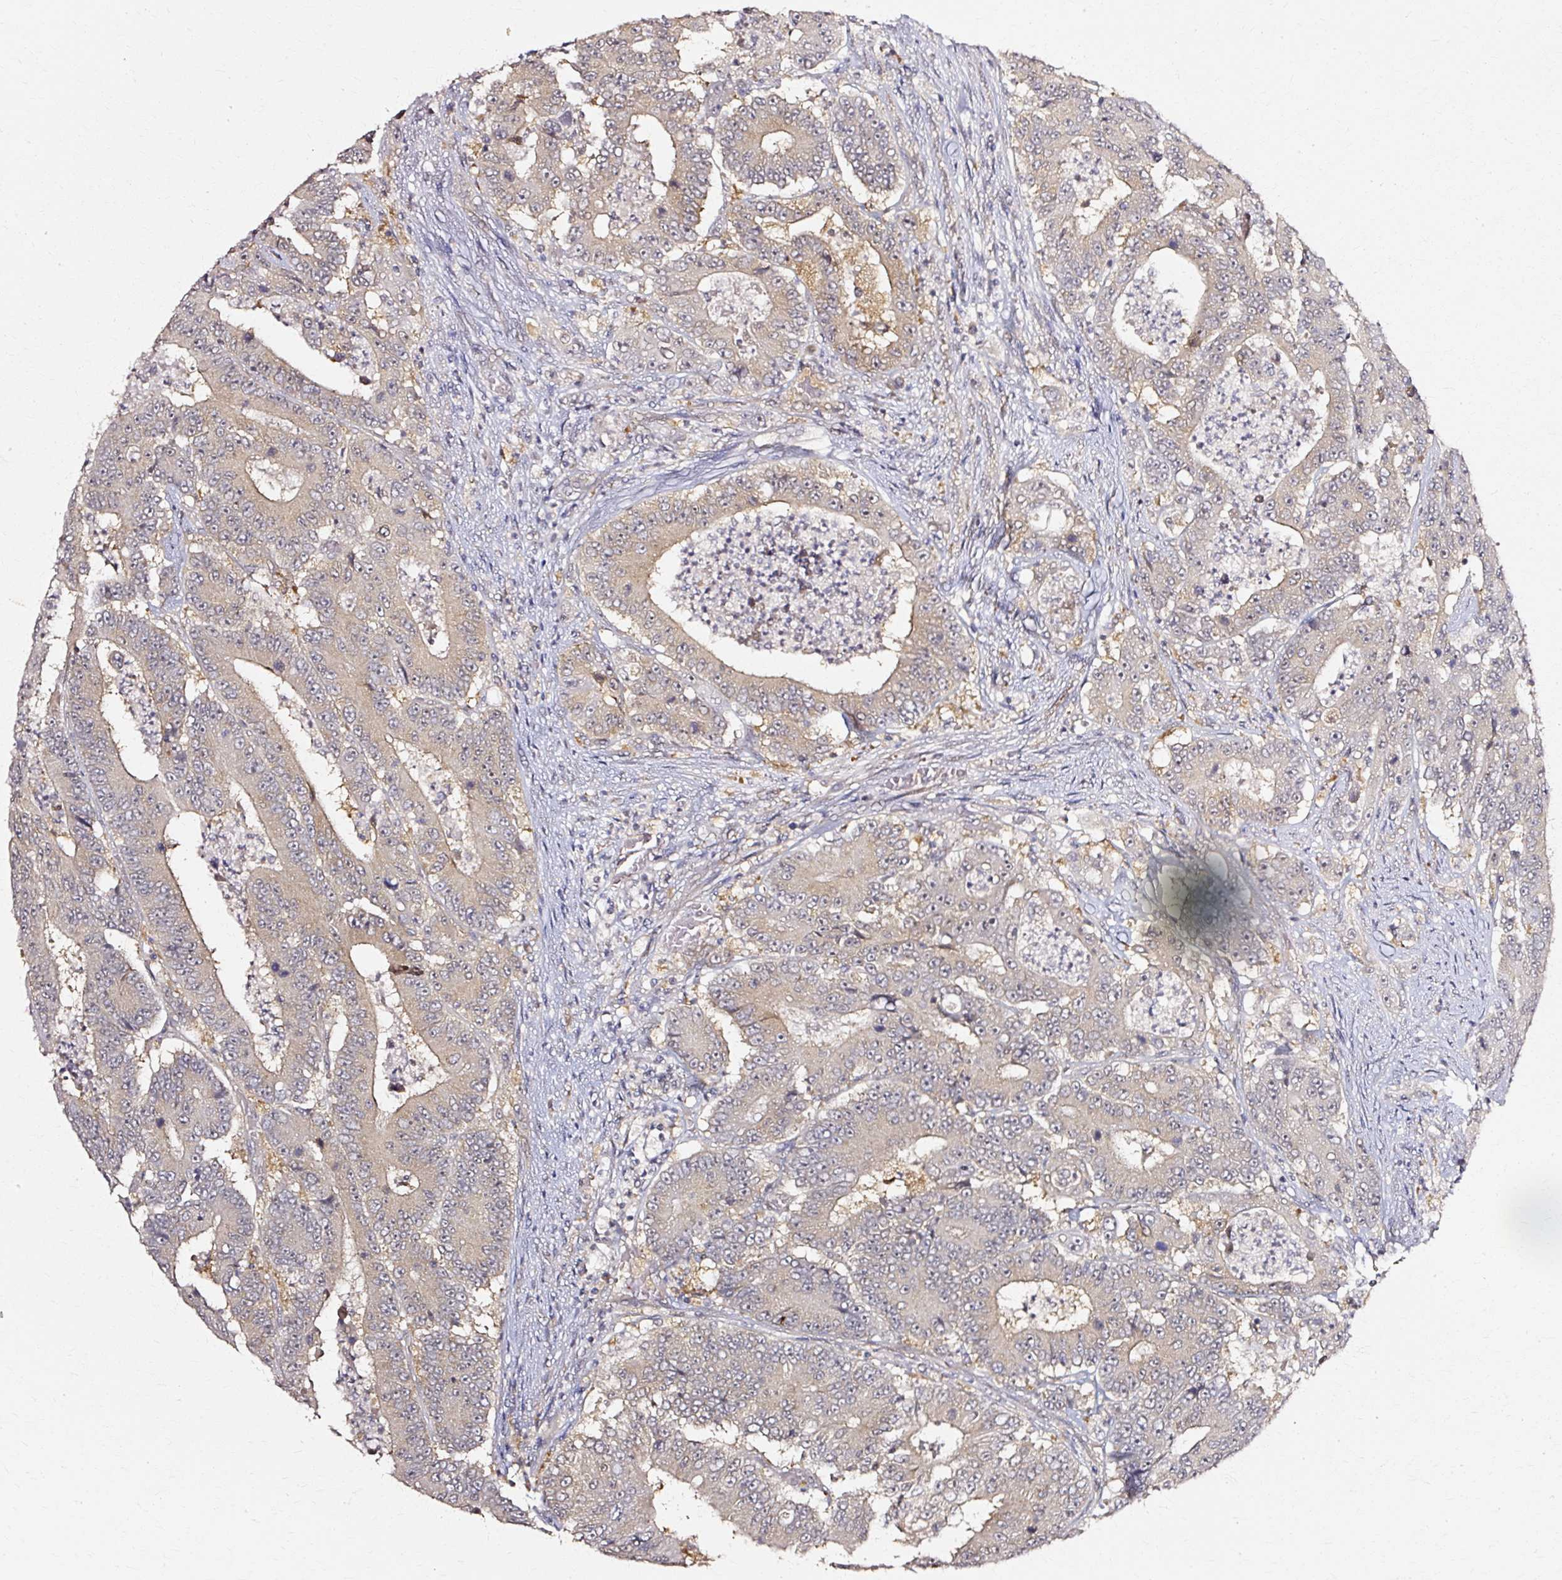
{"staining": {"intensity": "weak", "quantity": "<25%", "location": "cytoplasmic/membranous"}, "tissue": "colorectal cancer", "cell_type": "Tumor cells", "image_type": "cancer", "snomed": [{"axis": "morphology", "description": "Adenocarcinoma, NOS"}, {"axis": "topography", "description": "Colon"}], "caption": "An immunohistochemistry photomicrograph of adenocarcinoma (colorectal) is shown. There is no staining in tumor cells of adenocarcinoma (colorectal).", "gene": "RGPD5", "patient": {"sex": "male", "age": 83}}